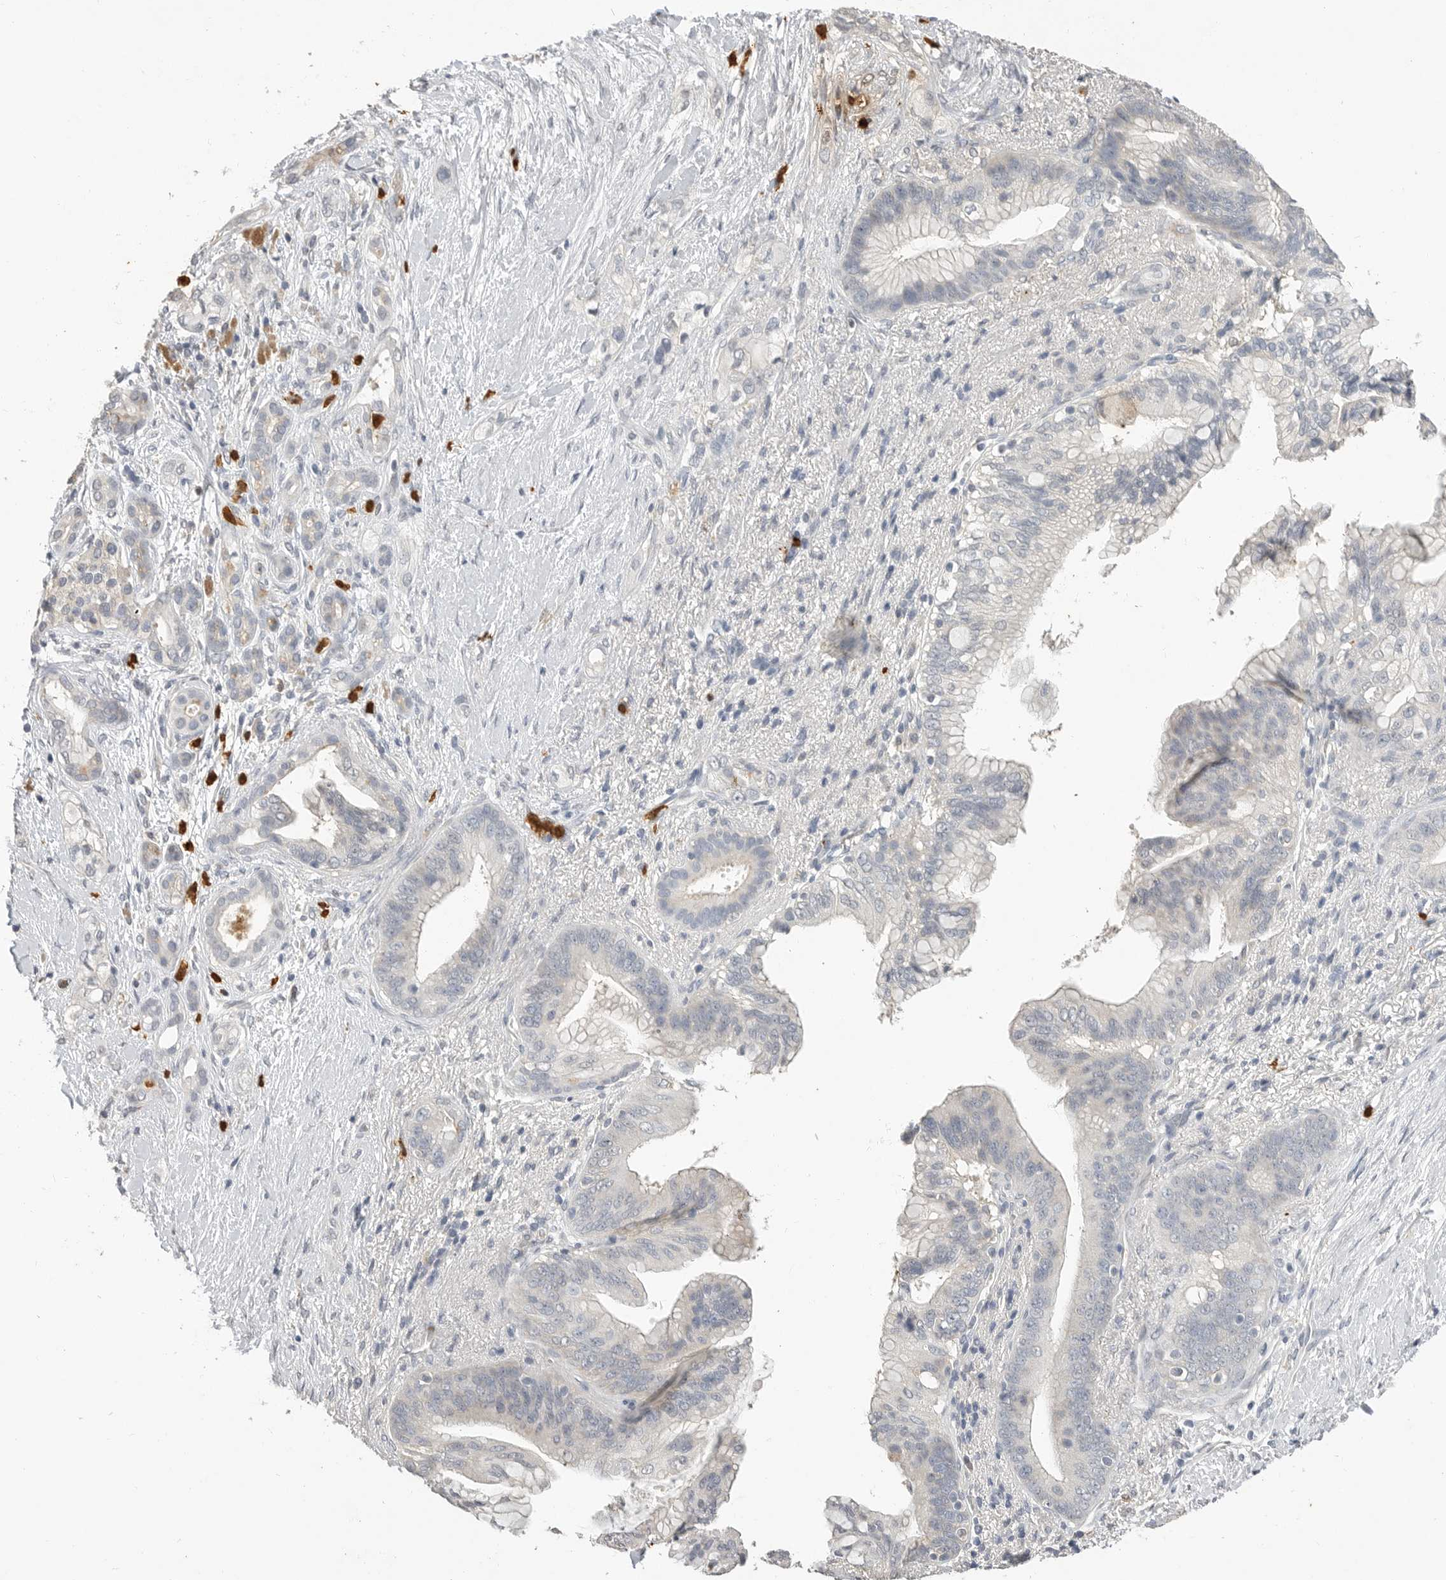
{"staining": {"intensity": "negative", "quantity": "none", "location": "none"}, "tissue": "pancreatic cancer", "cell_type": "Tumor cells", "image_type": "cancer", "snomed": [{"axis": "morphology", "description": "Adenocarcinoma, NOS"}, {"axis": "topography", "description": "Pancreas"}], "caption": "Adenocarcinoma (pancreatic) was stained to show a protein in brown. There is no significant staining in tumor cells.", "gene": "LTBR", "patient": {"sex": "male", "age": 53}}